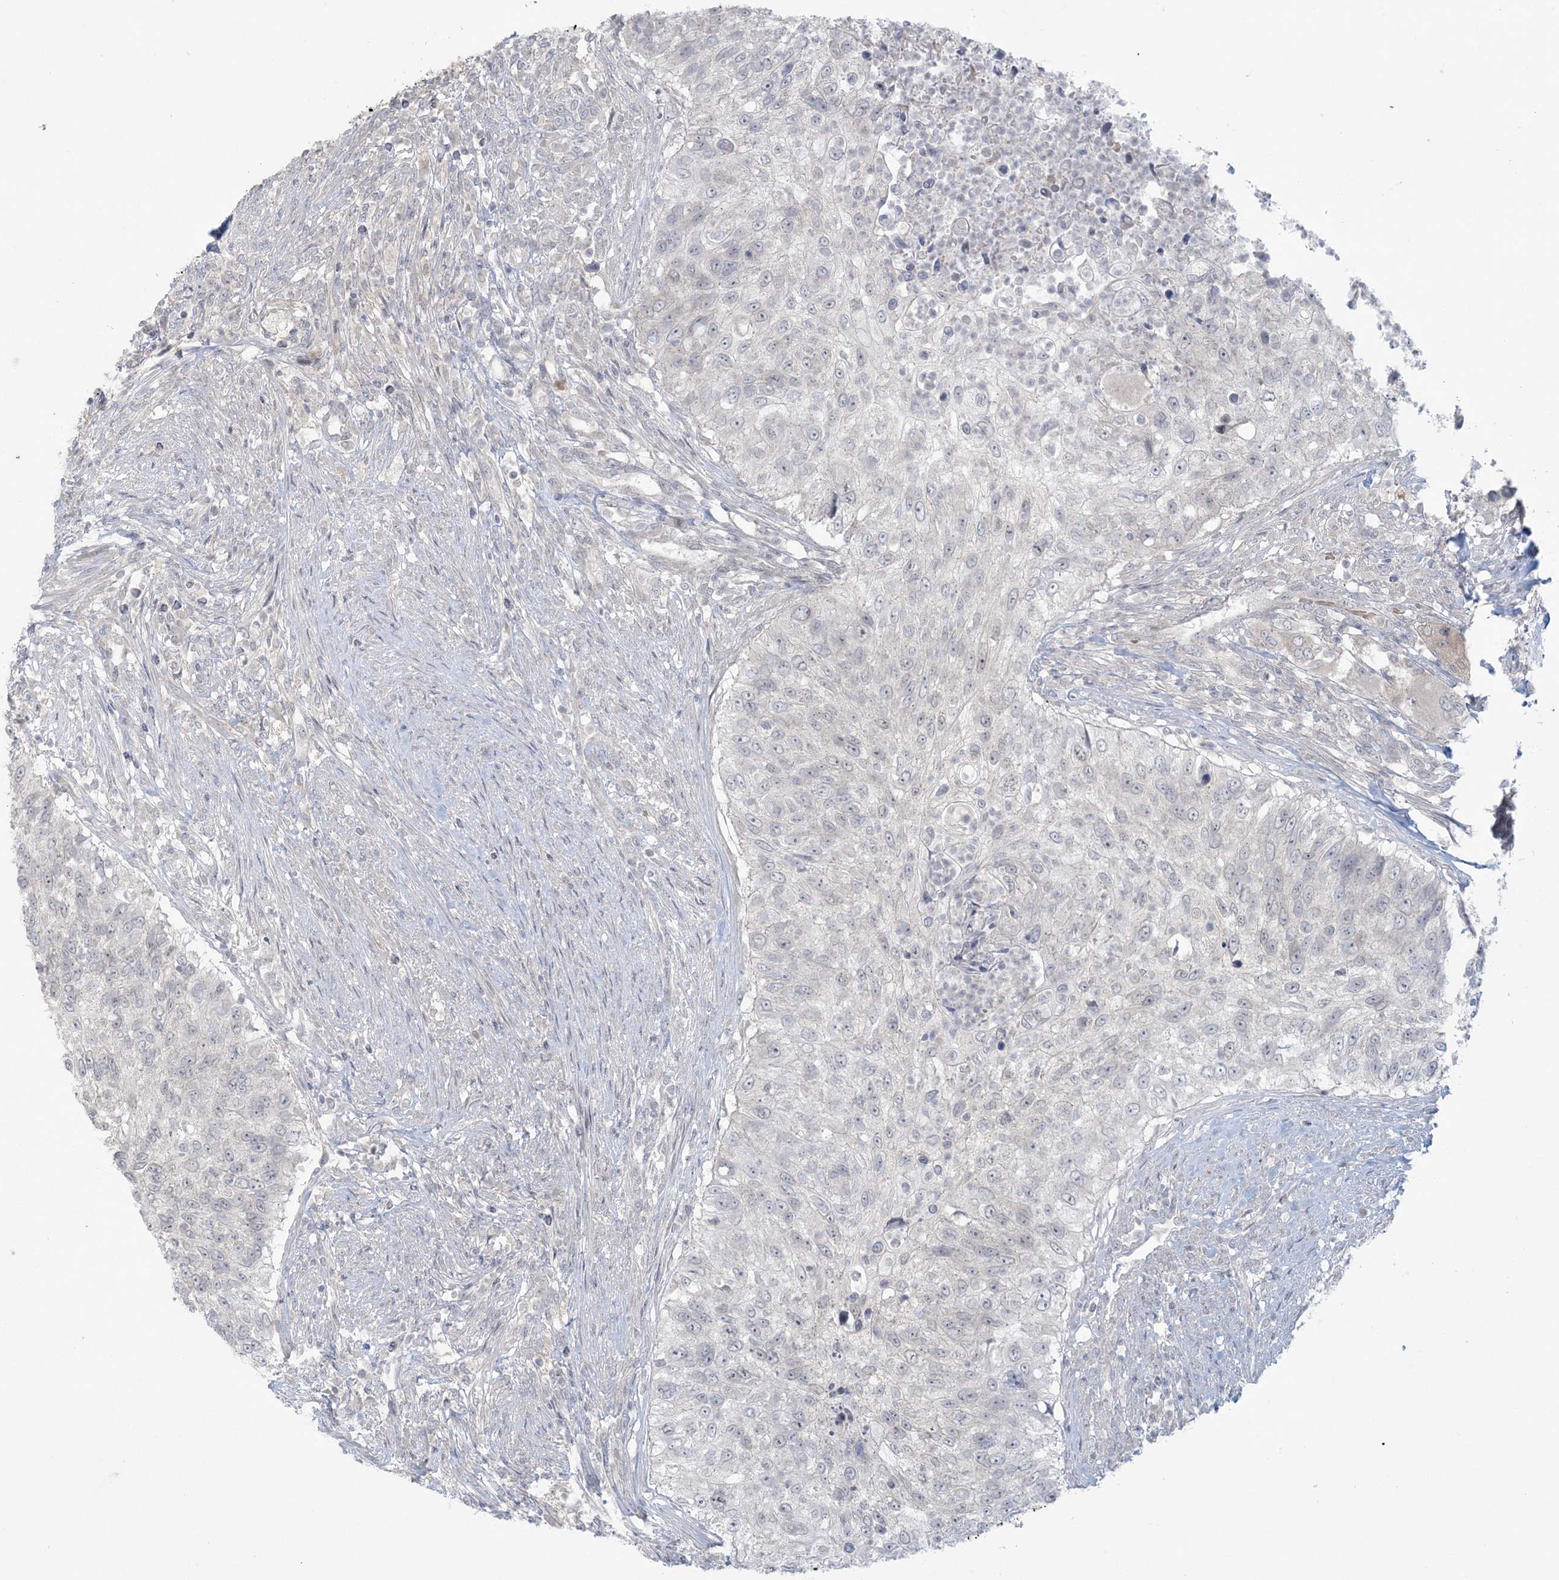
{"staining": {"intensity": "negative", "quantity": "none", "location": "none"}, "tissue": "urothelial cancer", "cell_type": "Tumor cells", "image_type": "cancer", "snomed": [{"axis": "morphology", "description": "Urothelial carcinoma, High grade"}, {"axis": "topography", "description": "Urinary bladder"}], "caption": "A high-resolution histopathology image shows immunohistochemistry staining of urothelial carcinoma (high-grade), which reveals no significant expression in tumor cells.", "gene": "NRBP2", "patient": {"sex": "female", "age": 60}}